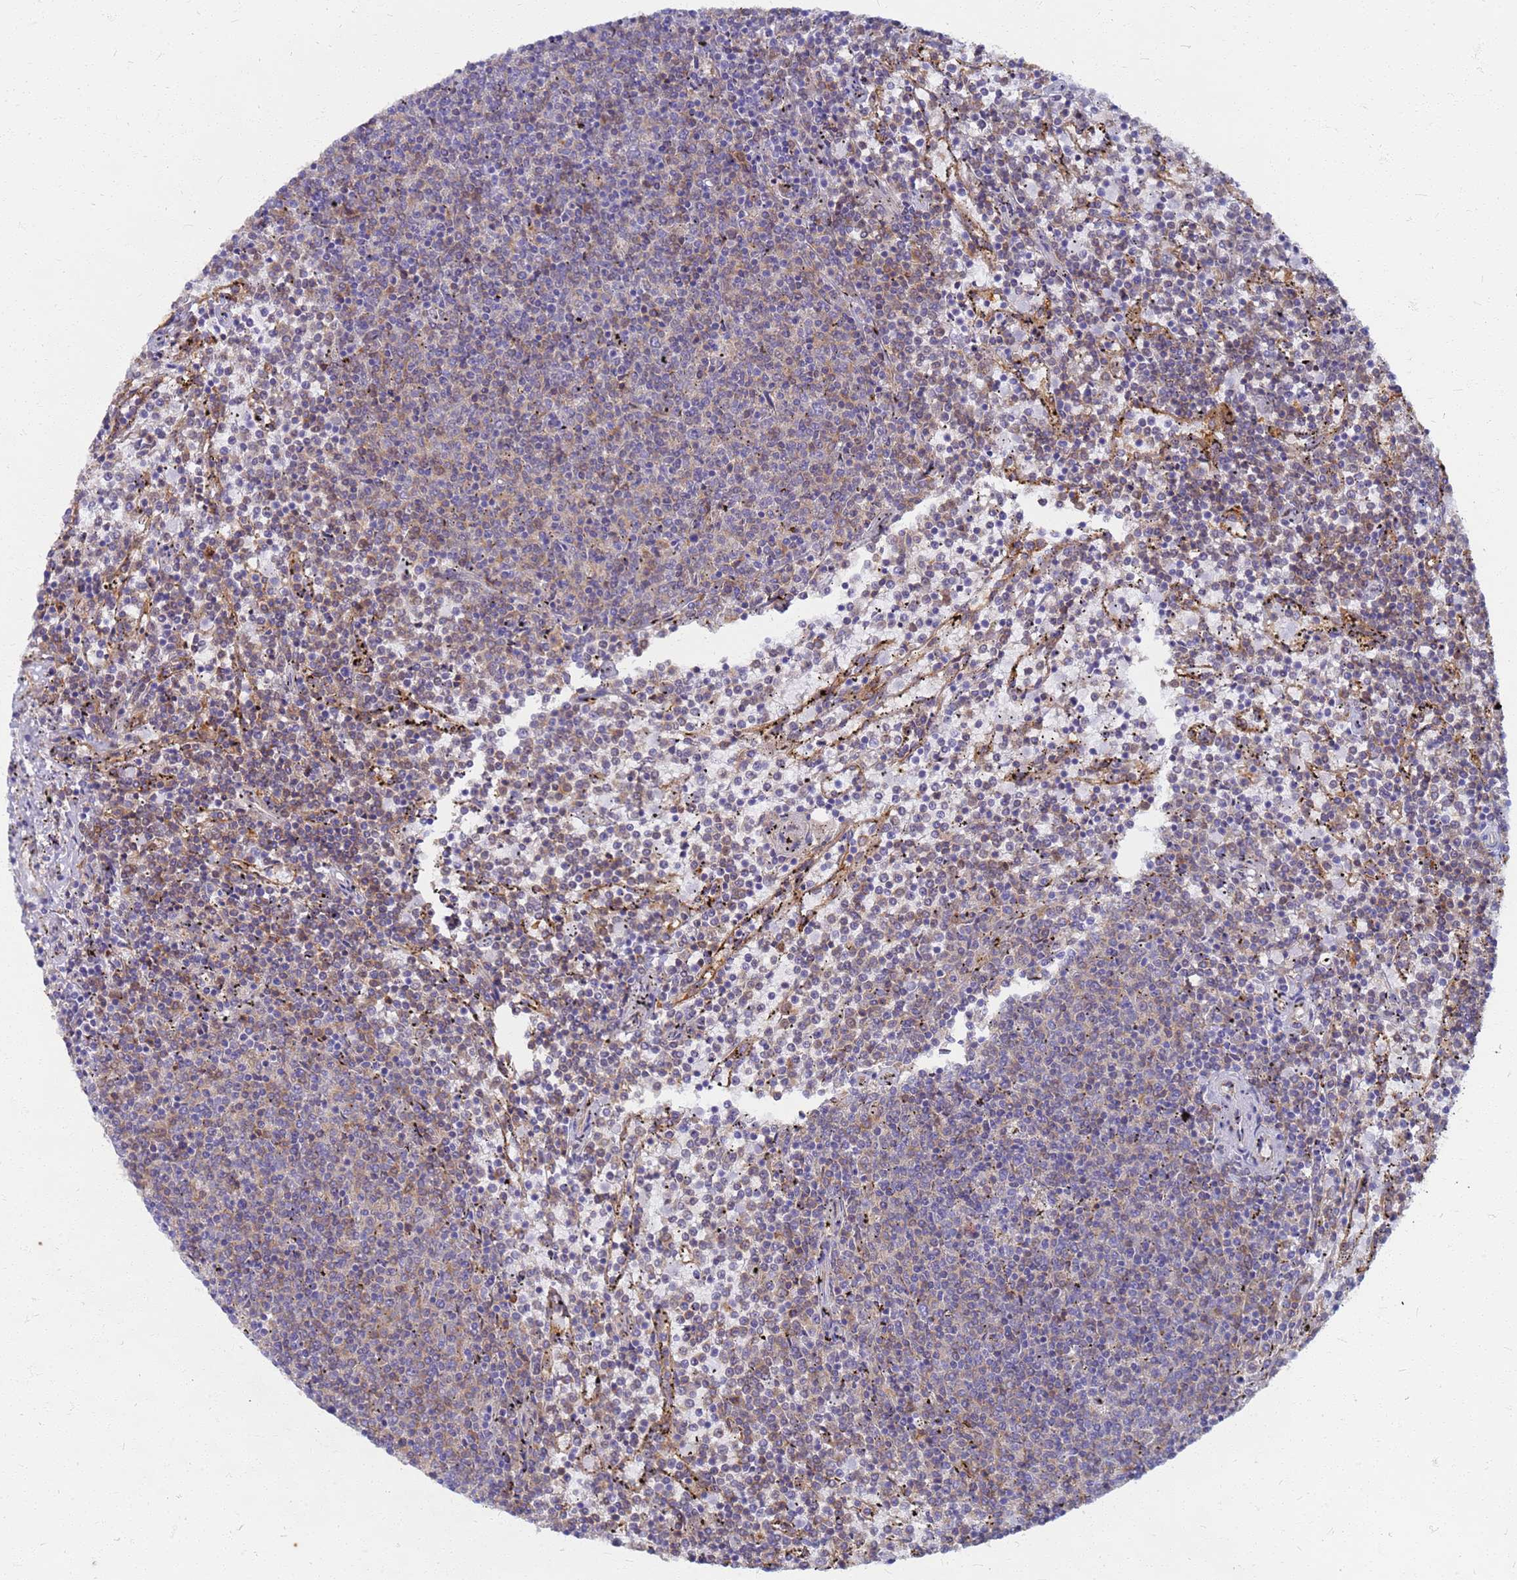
{"staining": {"intensity": "negative", "quantity": "none", "location": "none"}, "tissue": "lymphoma", "cell_type": "Tumor cells", "image_type": "cancer", "snomed": [{"axis": "morphology", "description": "Malignant lymphoma, non-Hodgkin's type, Low grade"}, {"axis": "topography", "description": "Spleen"}], "caption": "DAB immunohistochemical staining of malignant lymphoma, non-Hodgkin's type (low-grade) shows no significant staining in tumor cells.", "gene": "EEA1", "patient": {"sex": "female", "age": 50}}